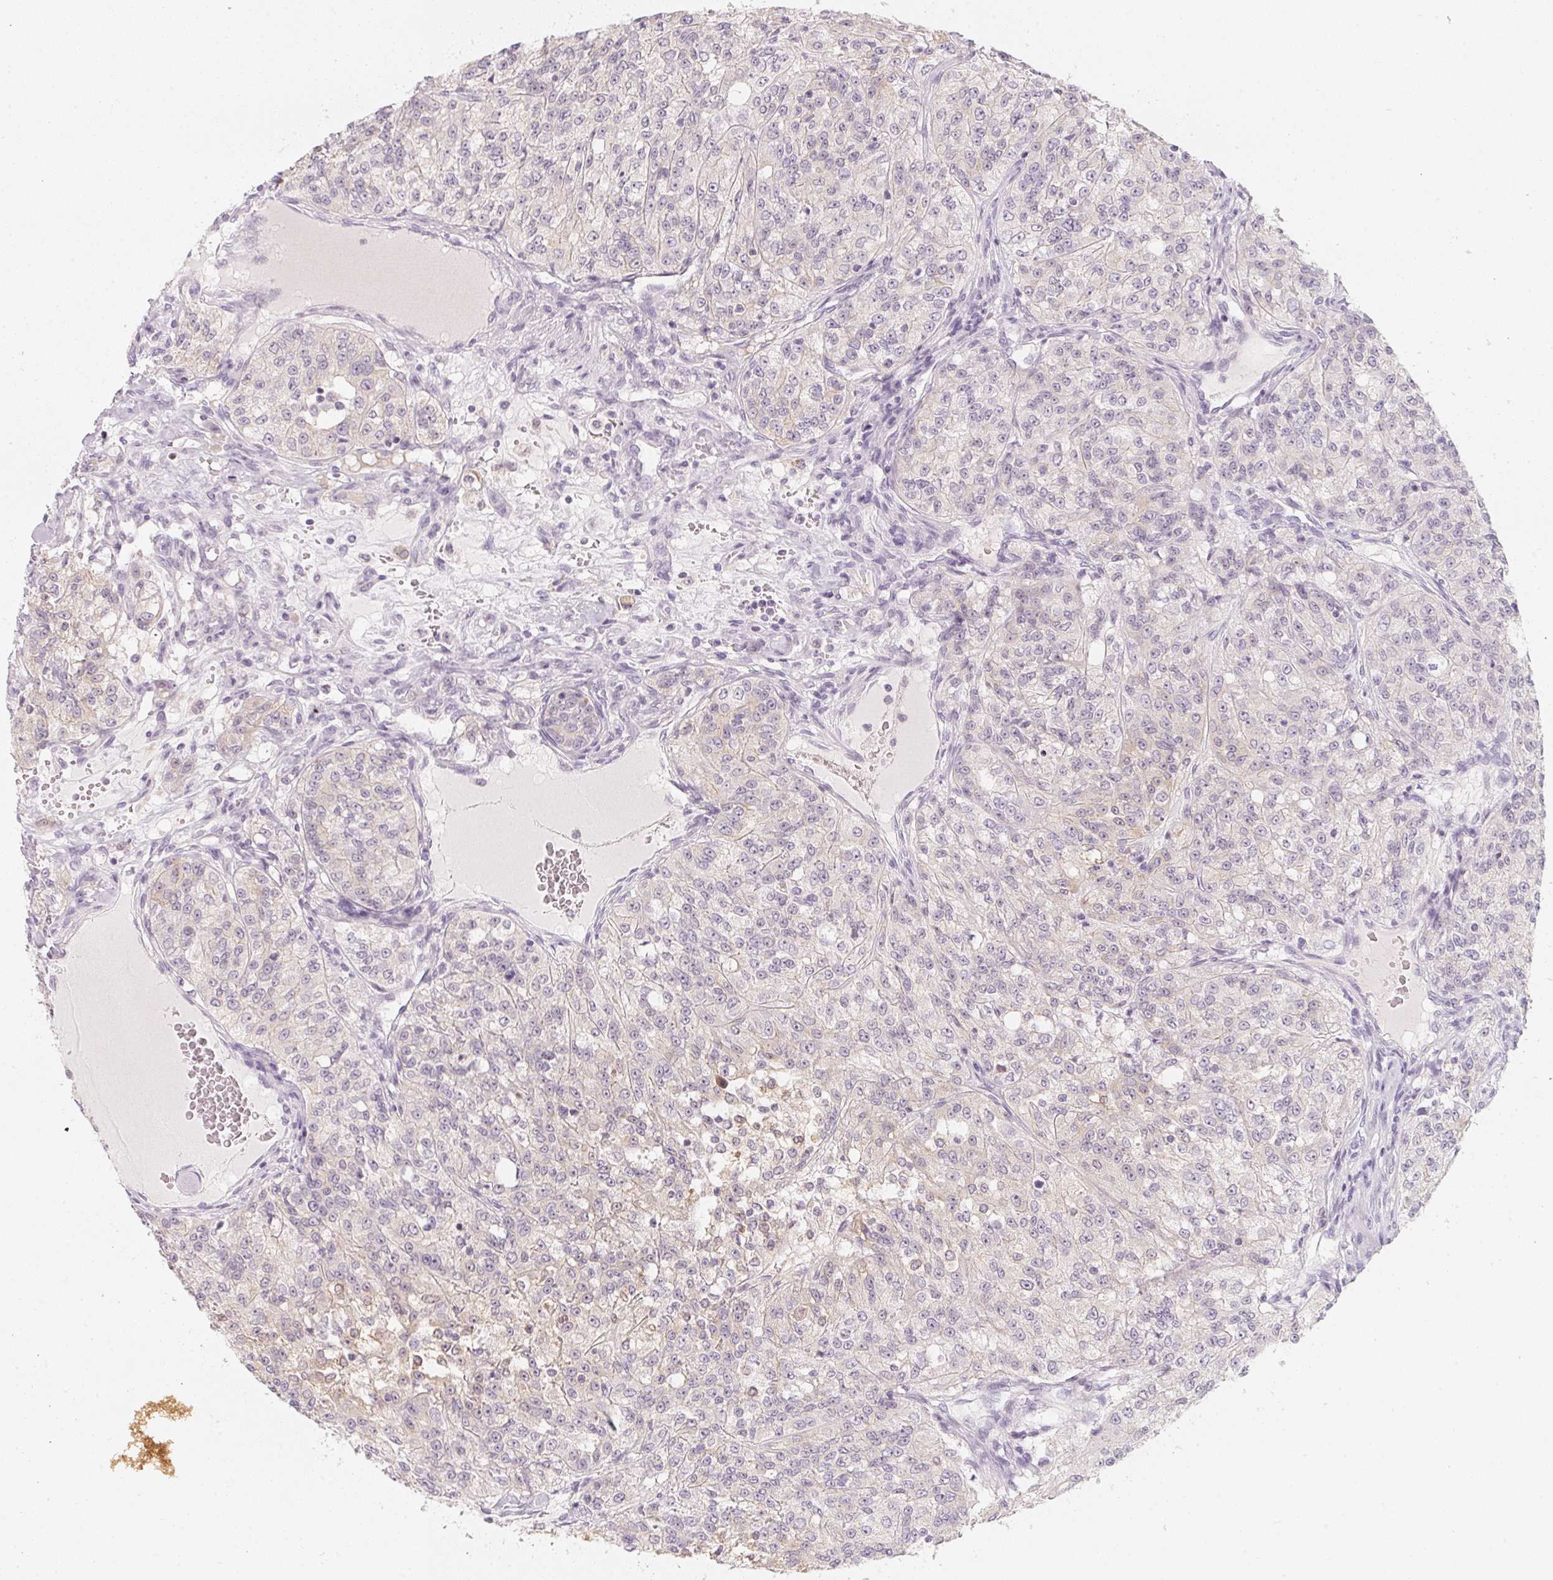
{"staining": {"intensity": "negative", "quantity": "none", "location": "none"}, "tissue": "renal cancer", "cell_type": "Tumor cells", "image_type": "cancer", "snomed": [{"axis": "morphology", "description": "Adenocarcinoma, NOS"}, {"axis": "topography", "description": "Kidney"}], "caption": "This is a histopathology image of immunohistochemistry staining of renal cancer, which shows no staining in tumor cells. (DAB IHC with hematoxylin counter stain).", "gene": "CFAP276", "patient": {"sex": "female", "age": 63}}